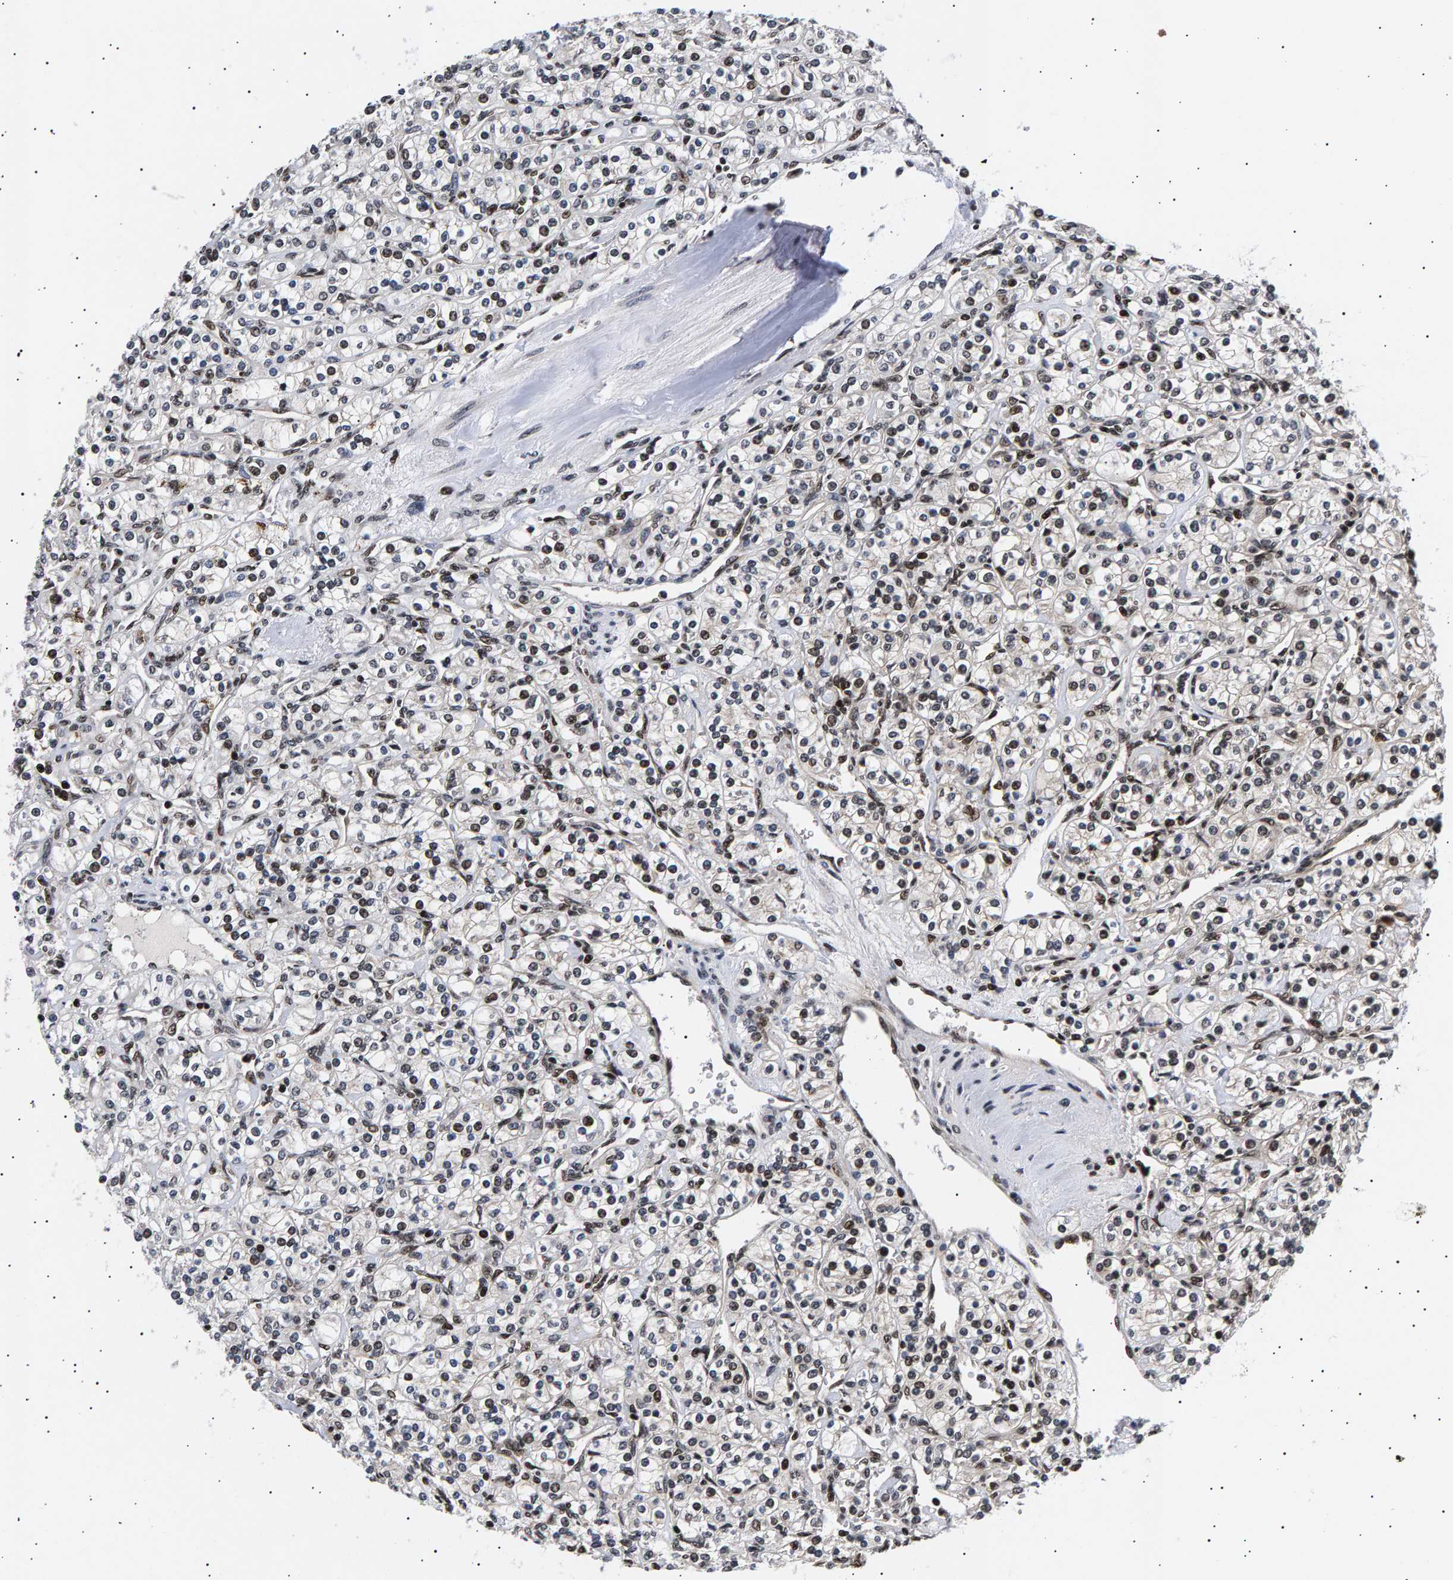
{"staining": {"intensity": "moderate", "quantity": "25%-75%", "location": "nuclear"}, "tissue": "renal cancer", "cell_type": "Tumor cells", "image_type": "cancer", "snomed": [{"axis": "morphology", "description": "Adenocarcinoma, NOS"}, {"axis": "topography", "description": "Kidney"}], "caption": "Immunohistochemical staining of renal adenocarcinoma exhibits medium levels of moderate nuclear expression in approximately 25%-75% of tumor cells.", "gene": "ANKRD40", "patient": {"sex": "male", "age": 77}}